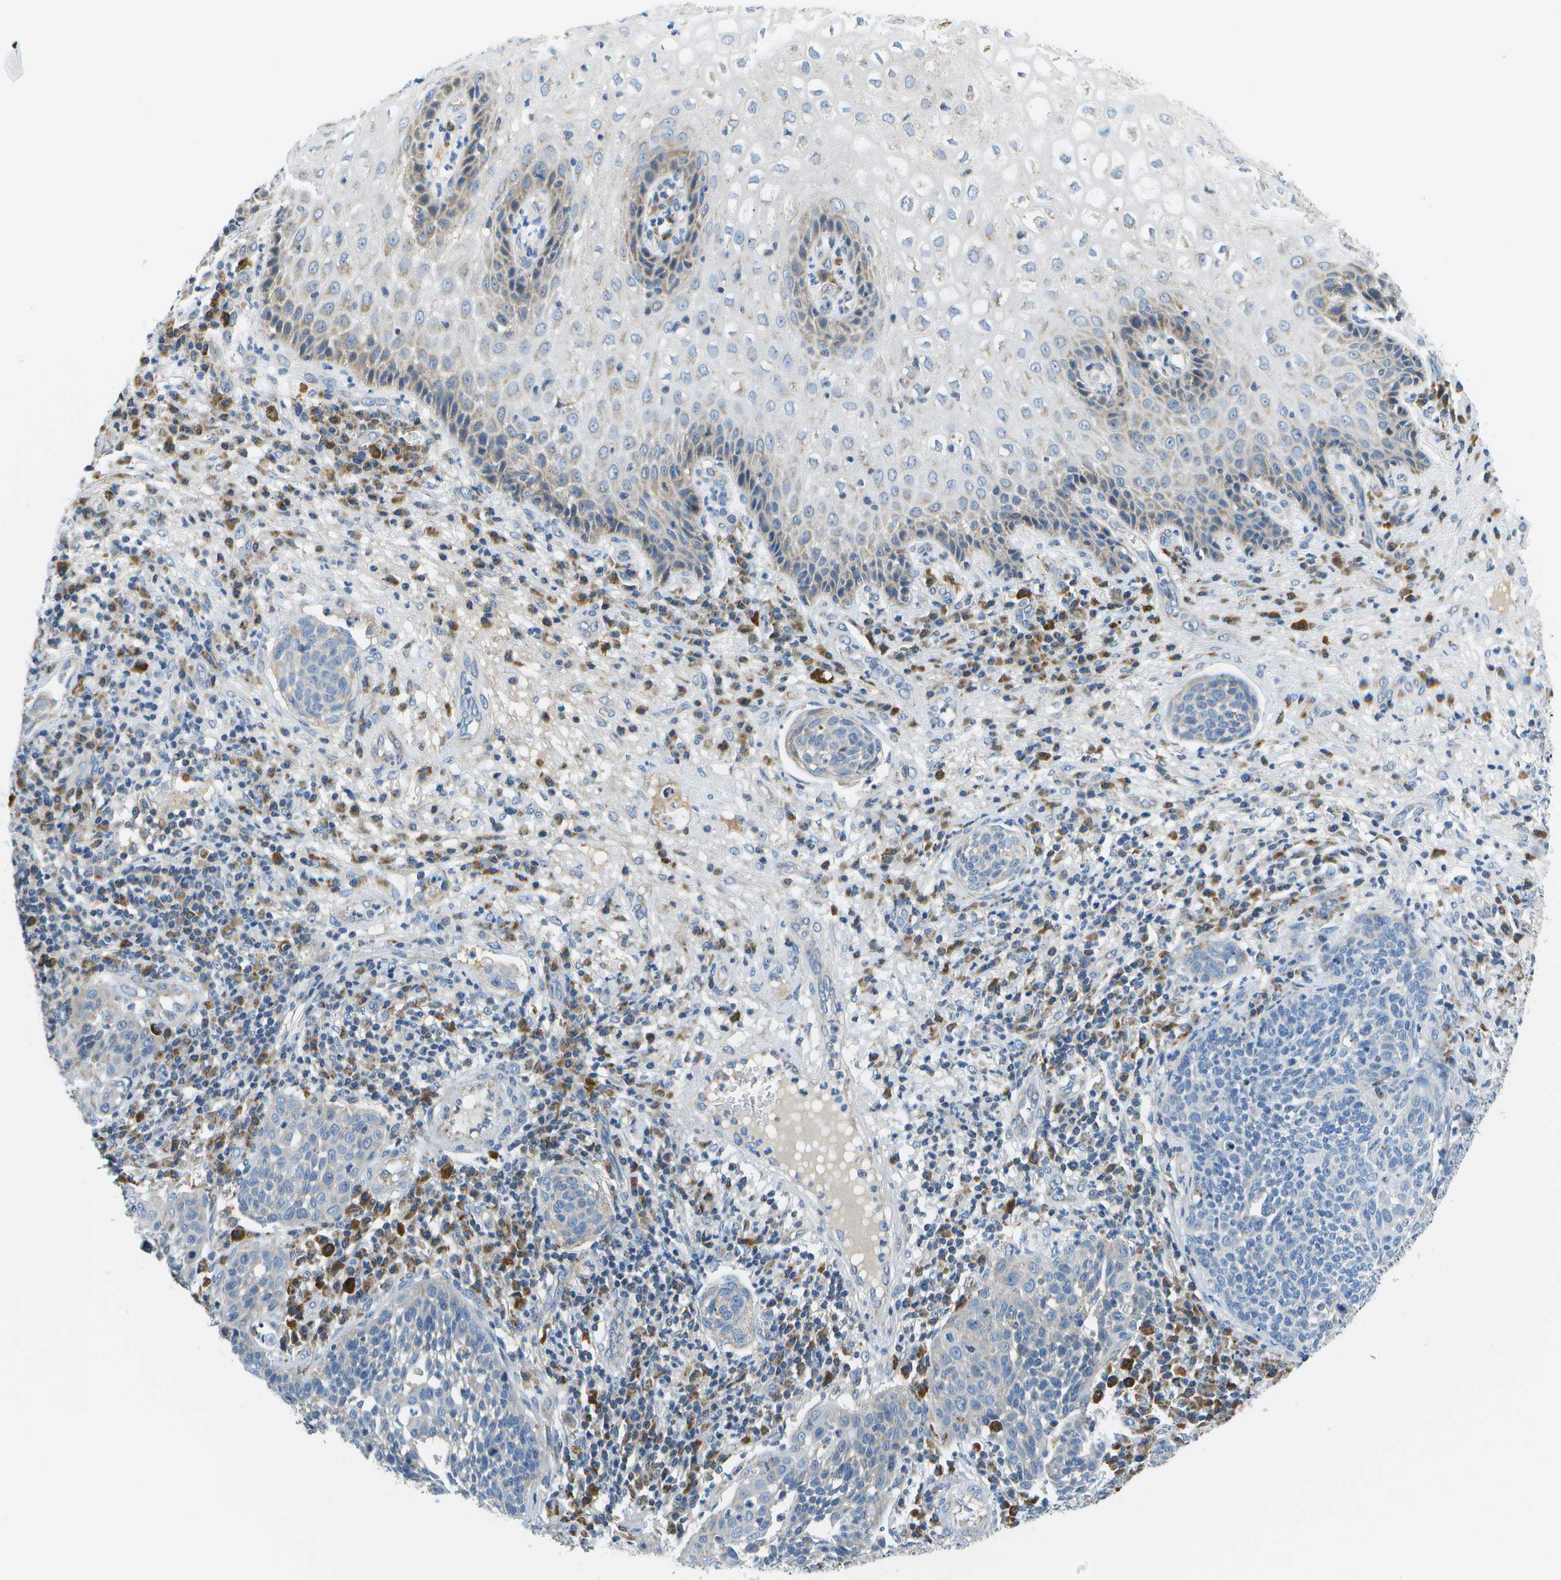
{"staining": {"intensity": "weak", "quantity": "<25%", "location": "cytoplasmic/membranous"}, "tissue": "cervical cancer", "cell_type": "Tumor cells", "image_type": "cancer", "snomed": [{"axis": "morphology", "description": "Squamous cell carcinoma, NOS"}, {"axis": "topography", "description": "Cervix"}], "caption": "High magnification brightfield microscopy of cervical cancer stained with DAB (3,3'-diaminobenzidine) (brown) and counterstained with hematoxylin (blue): tumor cells show no significant staining.", "gene": "PTGIS", "patient": {"sex": "female", "age": 34}}